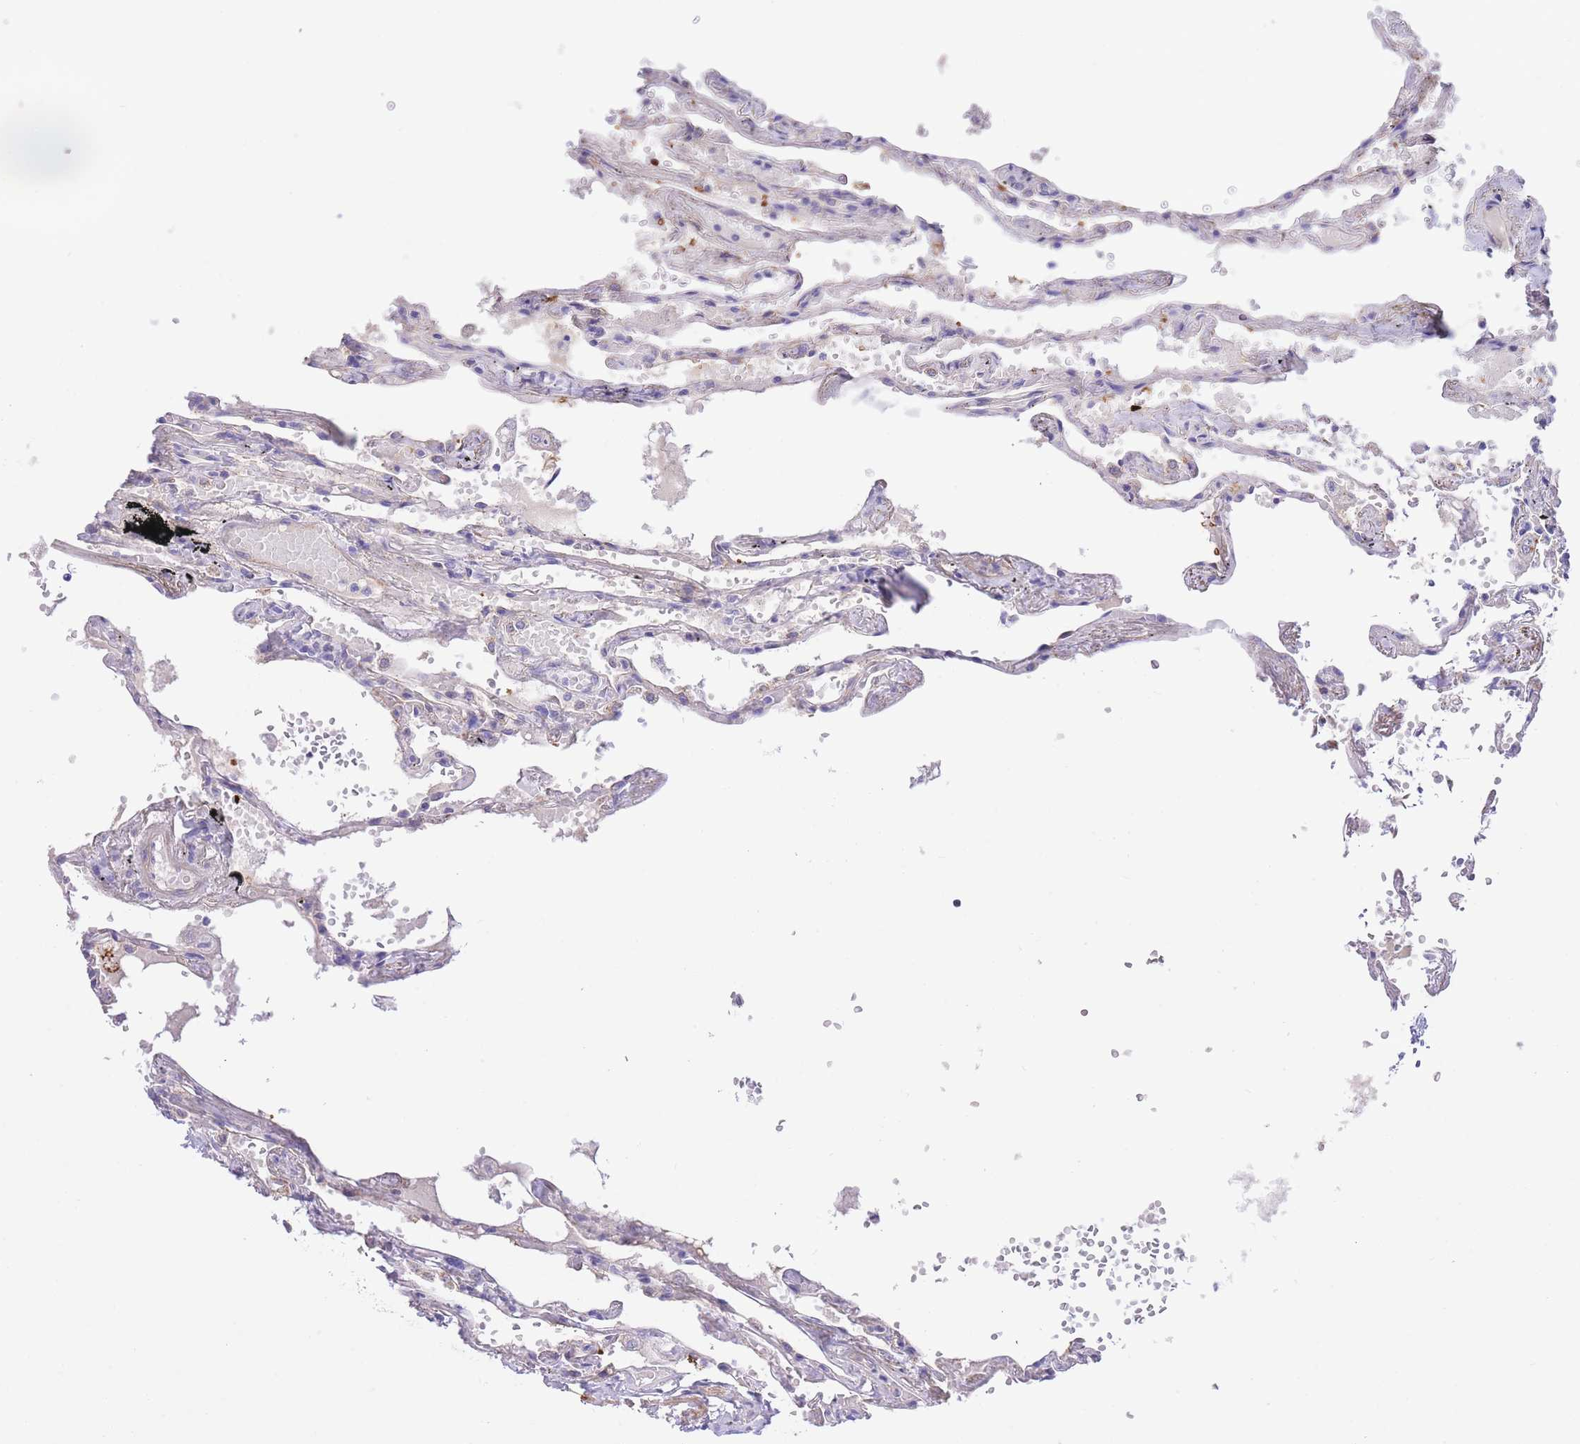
{"staining": {"intensity": "negative", "quantity": "none", "location": "none"}, "tissue": "lung", "cell_type": "Alveolar cells", "image_type": "normal", "snomed": [{"axis": "morphology", "description": "Normal tissue, NOS"}, {"axis": "topography", "description": "Lung"}], "caption": "Human lung stained for a protein using immunohistochemistry (IHC) shows no positivity in alveolar cells.", "gene": "PGM1", "patient": {"sex": "female", "age": 67}}